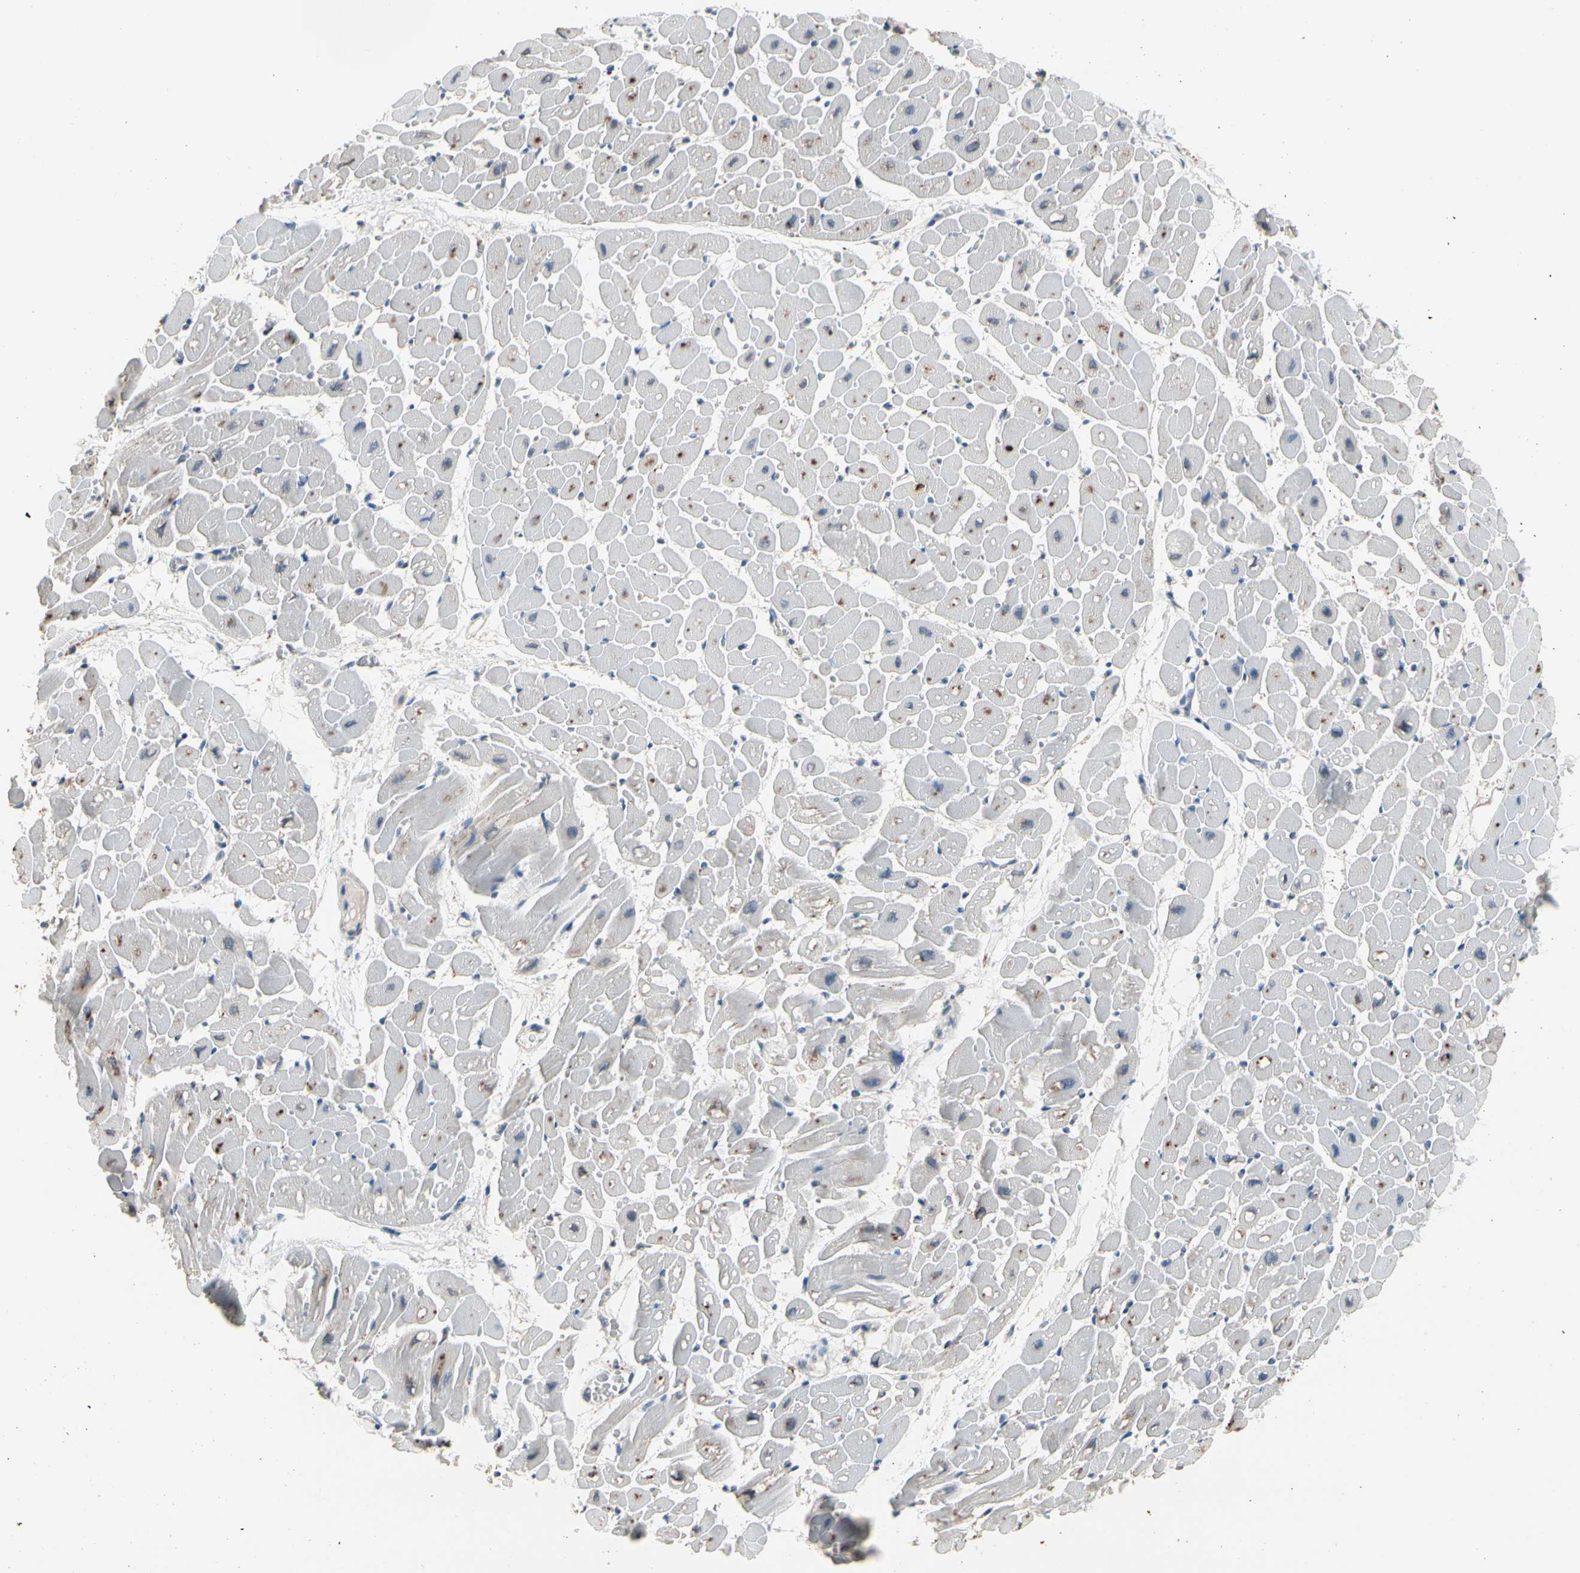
{"staining": {"intensity": "negative", "quantity": "none", "location": "none"}, "tissue": "heart muscle", "cell_type": "Cardiomyocytes", "image_type": "normal", "snomed": [{"axis": "morphology", "description": "Normal tissue, NOS"}, {"axis": "topography", "description": "Heart"}], "caption": "Heart muscle stained for a protein using IHC demonstrates no positivity cardiomyocytes.", "gene": "SV2A", "patient": {"sex": "male", "age": 45}}